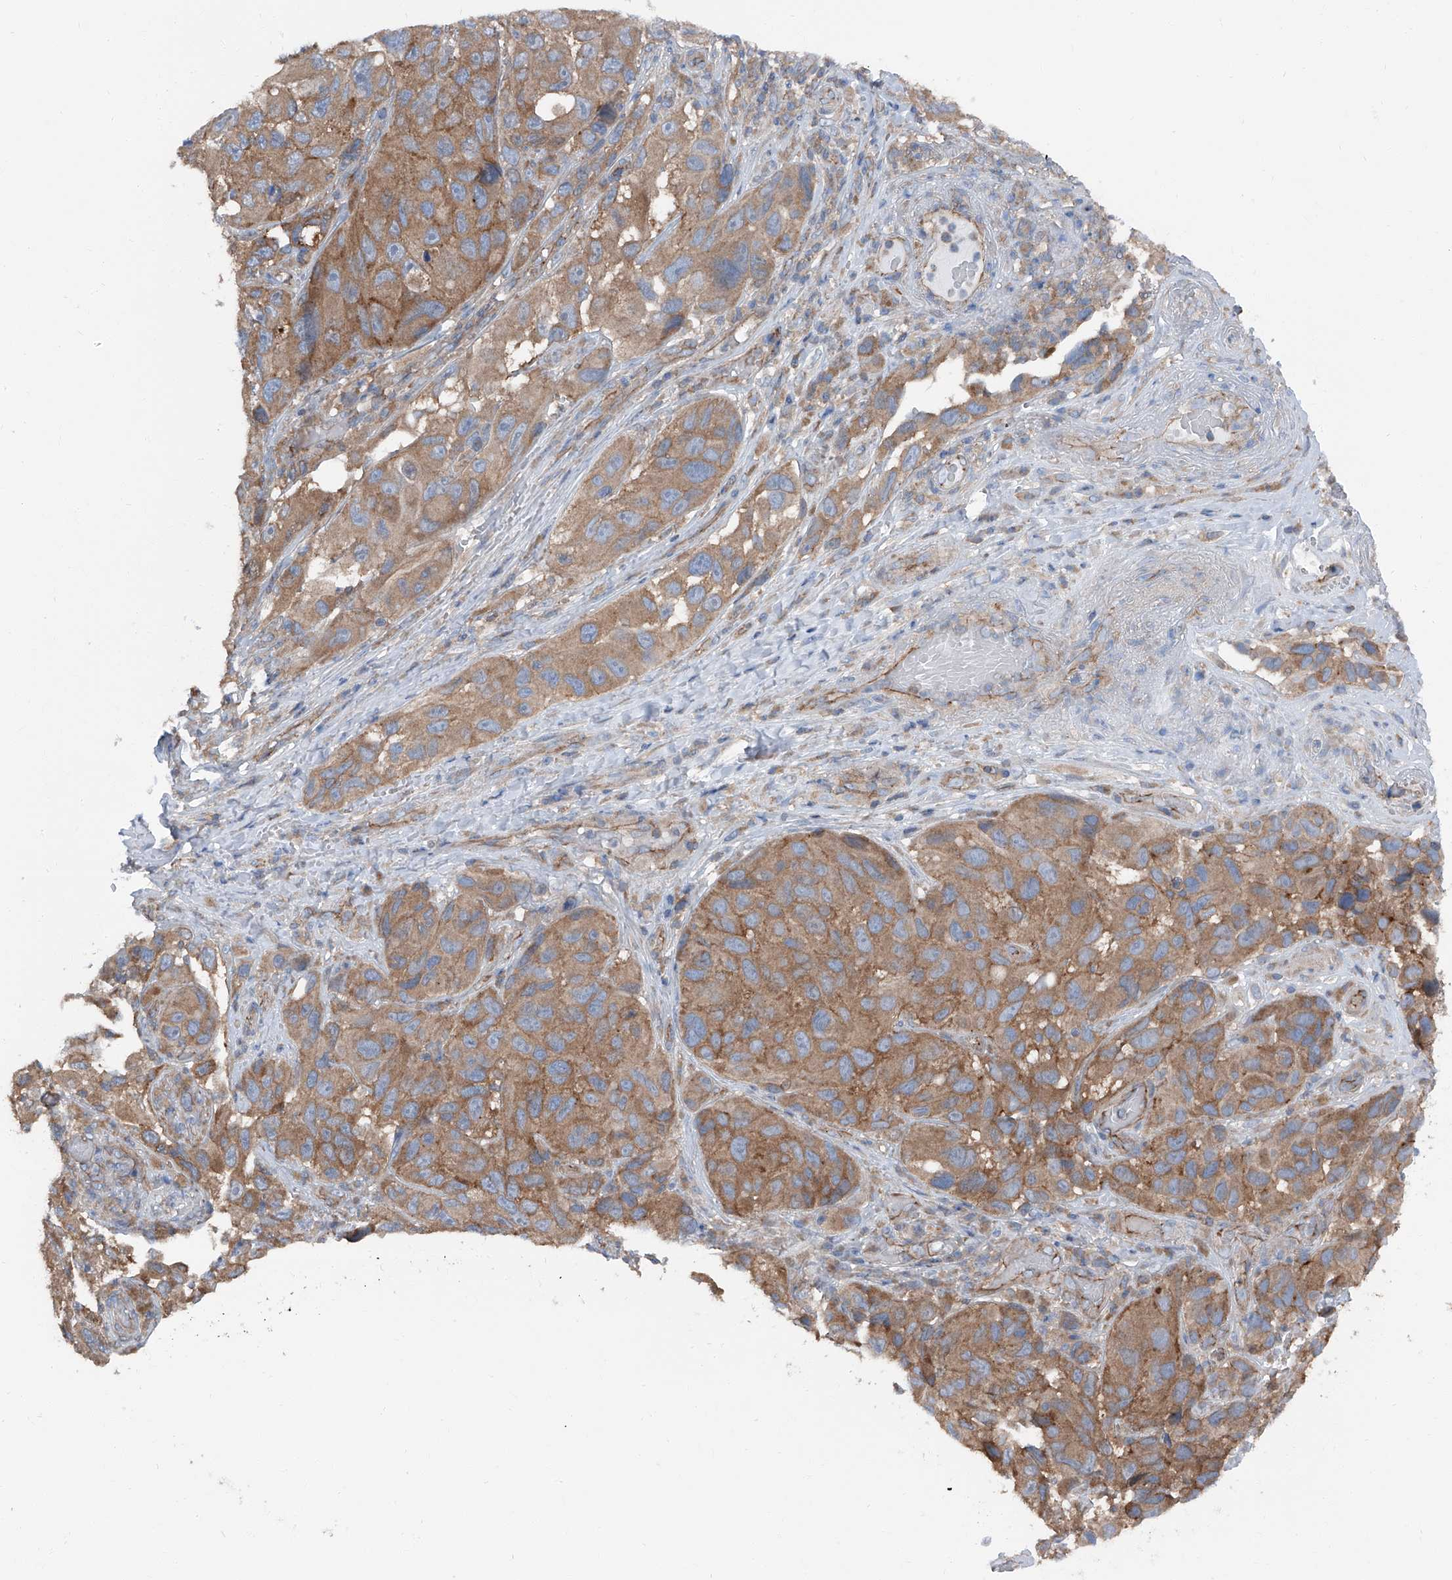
{"staining": {"intensity": "moderate", "quantity": ">75%", "location": "cytoplasmic/membranous"}, "tissue": "melanoma", "cell_type": "Tumor cells", "image_type": "cancer", "snomed": [{"axis": "morphology", "description": "Malignant melanoma, NOS"}, {"axis": "topography", "description": "Skin"}], "caption": "The immunohistochemical stain highlights moderate cytoplasmic/membranous expression in tumor cells of malignant melanoma tissue.", "gene": "GPR142", "patient": {"sex": "female", "age": 73}}